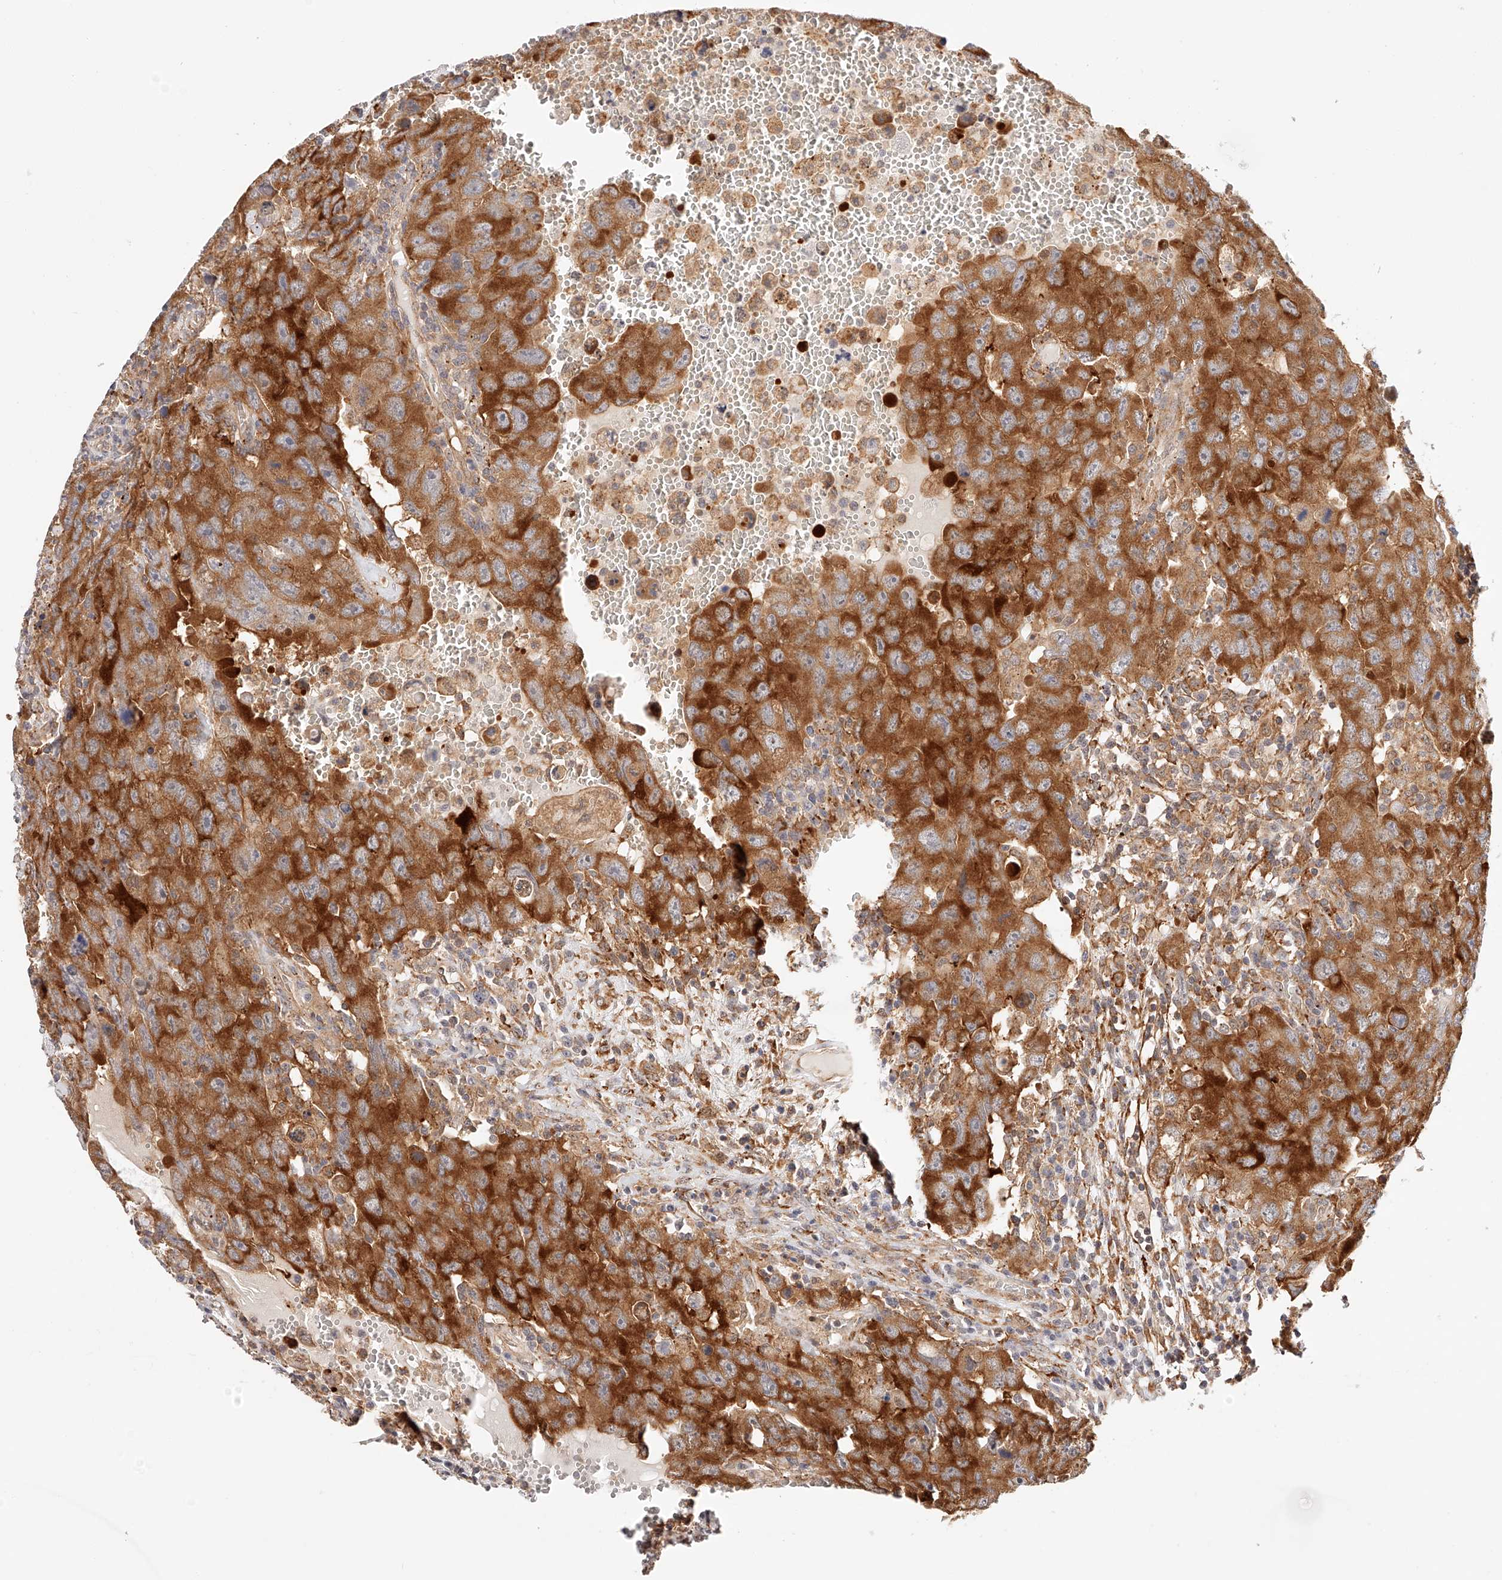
{"staining": {"intensity": "strong", "quantity": ">75%", "location": "cytoplasmic/membranous"}, "tissue": "testis cancer", "cell_type": "Tumor cells", "image_type": "cancer", "snomed": [{"axis": "morphology", "description": "Carcinoma, Embryonal, NOS"}, {"axis": "topography", "description": "Testis"}], "caption": "Immunohistochemistry staining of testis embryonal carcinoma, which exhibits high levels of strong cytoplasmic/membranous positivity in about >75% of tumor cells indicating strong cytoplasmic/membranous protein expression. The staining was performed using DAB (brown) for protein detection and nuclei were counterstained in hematoxylin (blue).", "gene": "SYNC", "patient": {"sex": "male", "age": 26}}